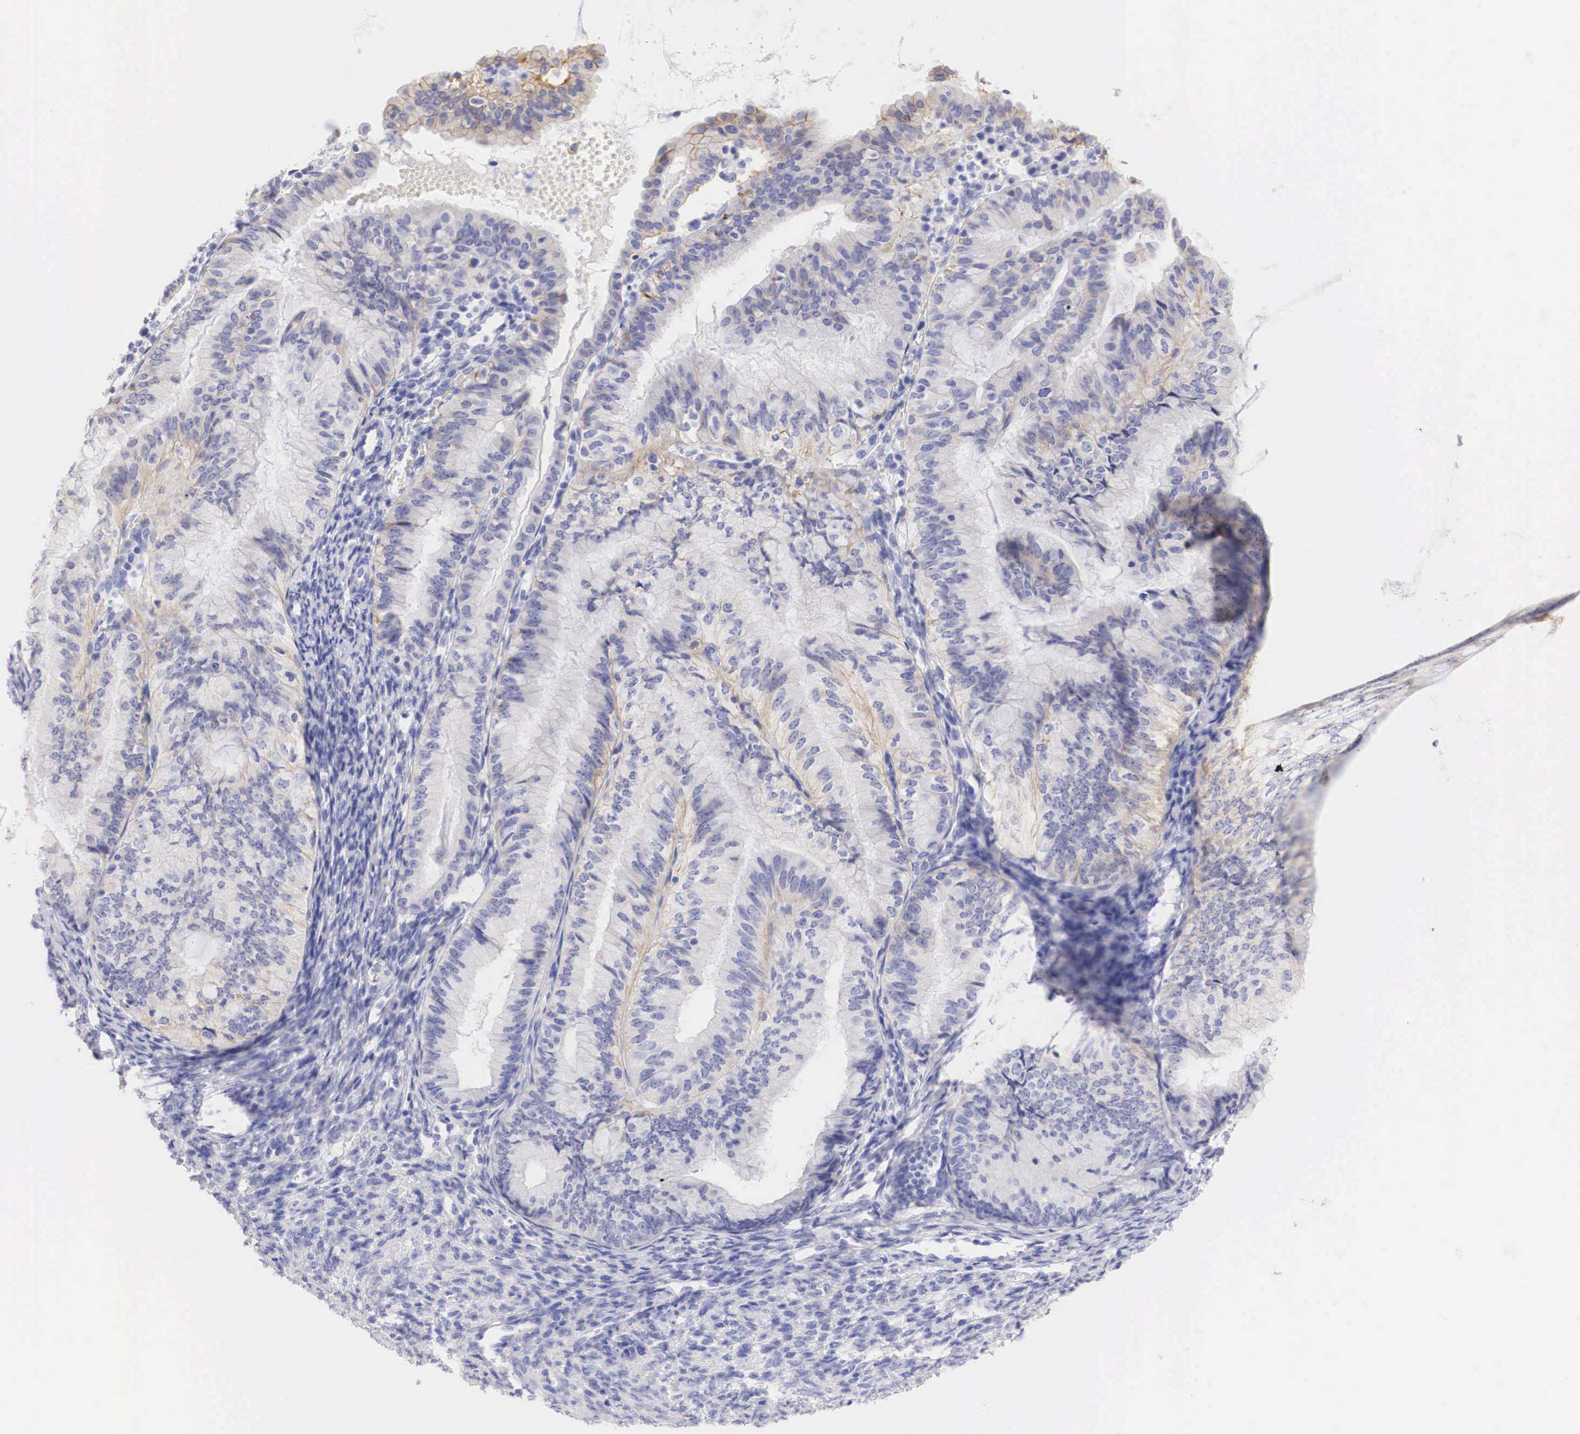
{"staining": {"intensity": "weak", "quantity": "<25%", "location": "cytoplasmic/membranous"}, "tissue": "endometrial cancer", "cell_type": "Tumor cells", "image_type": "cancer", "snomed": [{"axis": "morphology", "description": "Adenocarcinoma, NOS"}, {"axis": "topography", "description": "Endometrium"}], "caption": "IHC of human endometrial cancer reveals no expression in tumor cells.", "gene": "ERBB2", "patient": {"sex": "female", "age": 66}}